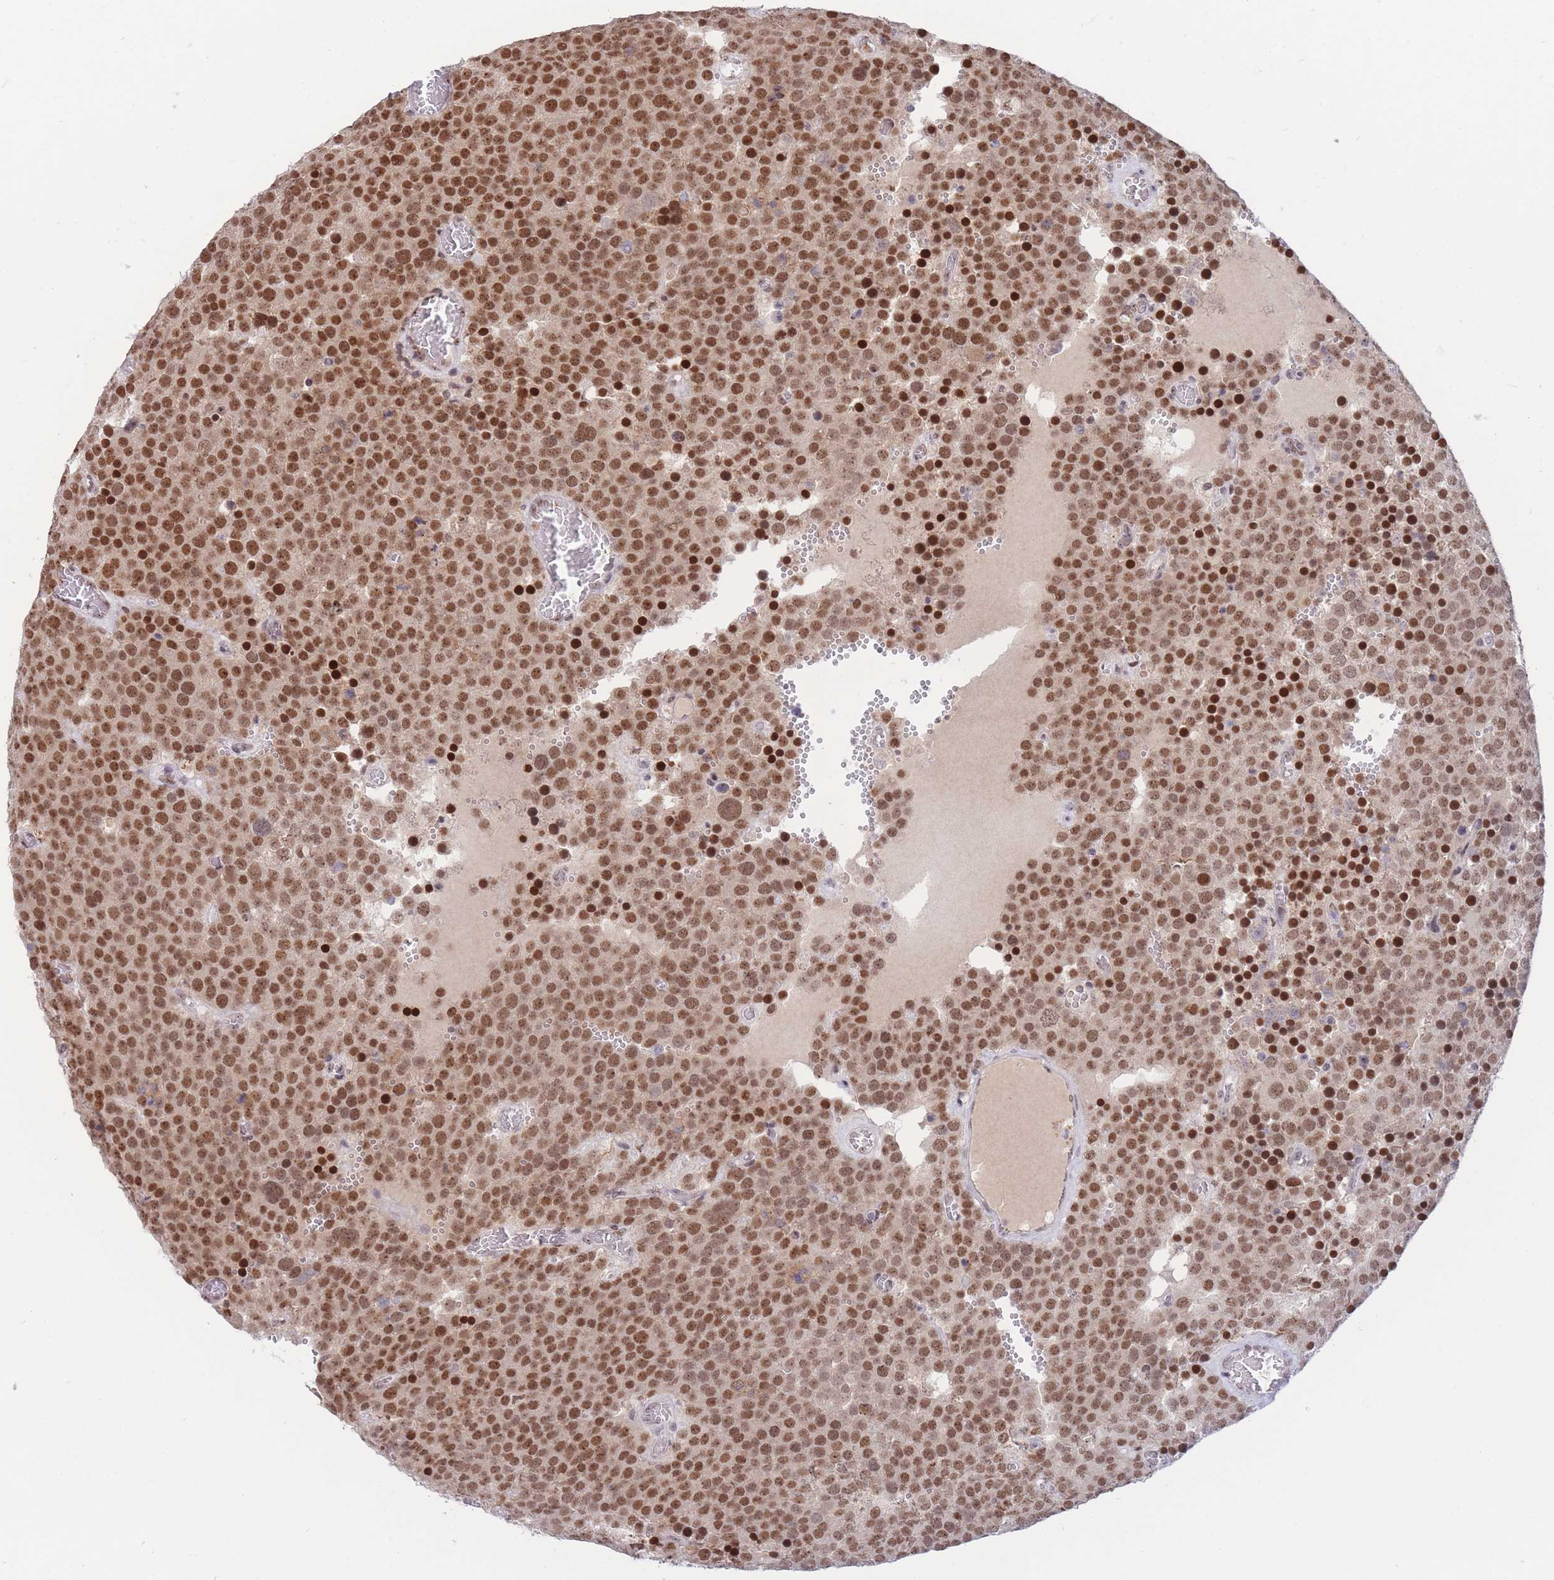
{"staining": {"intensity": "moderate", "quantity": ">75%", "location": "nuclear"}, "tissue": "testis cancer", "cell_type": "Tumor cells", "image_type": "cancer", "snomed": [{"axis": "morphology", "description": "Normal tissue, NOS"}, {"axis": "morphology", "description": "Seminoma, NOS"}, {"axis": "topography", "description": "Testis"}], "caption": "A histopathology image of testis cancer (seminoma) stained for a protein displays moderate nuclear brown staining in tumor cells.", "gene": "TARBP2", "patient": {"sex": "male", "age": 71}}